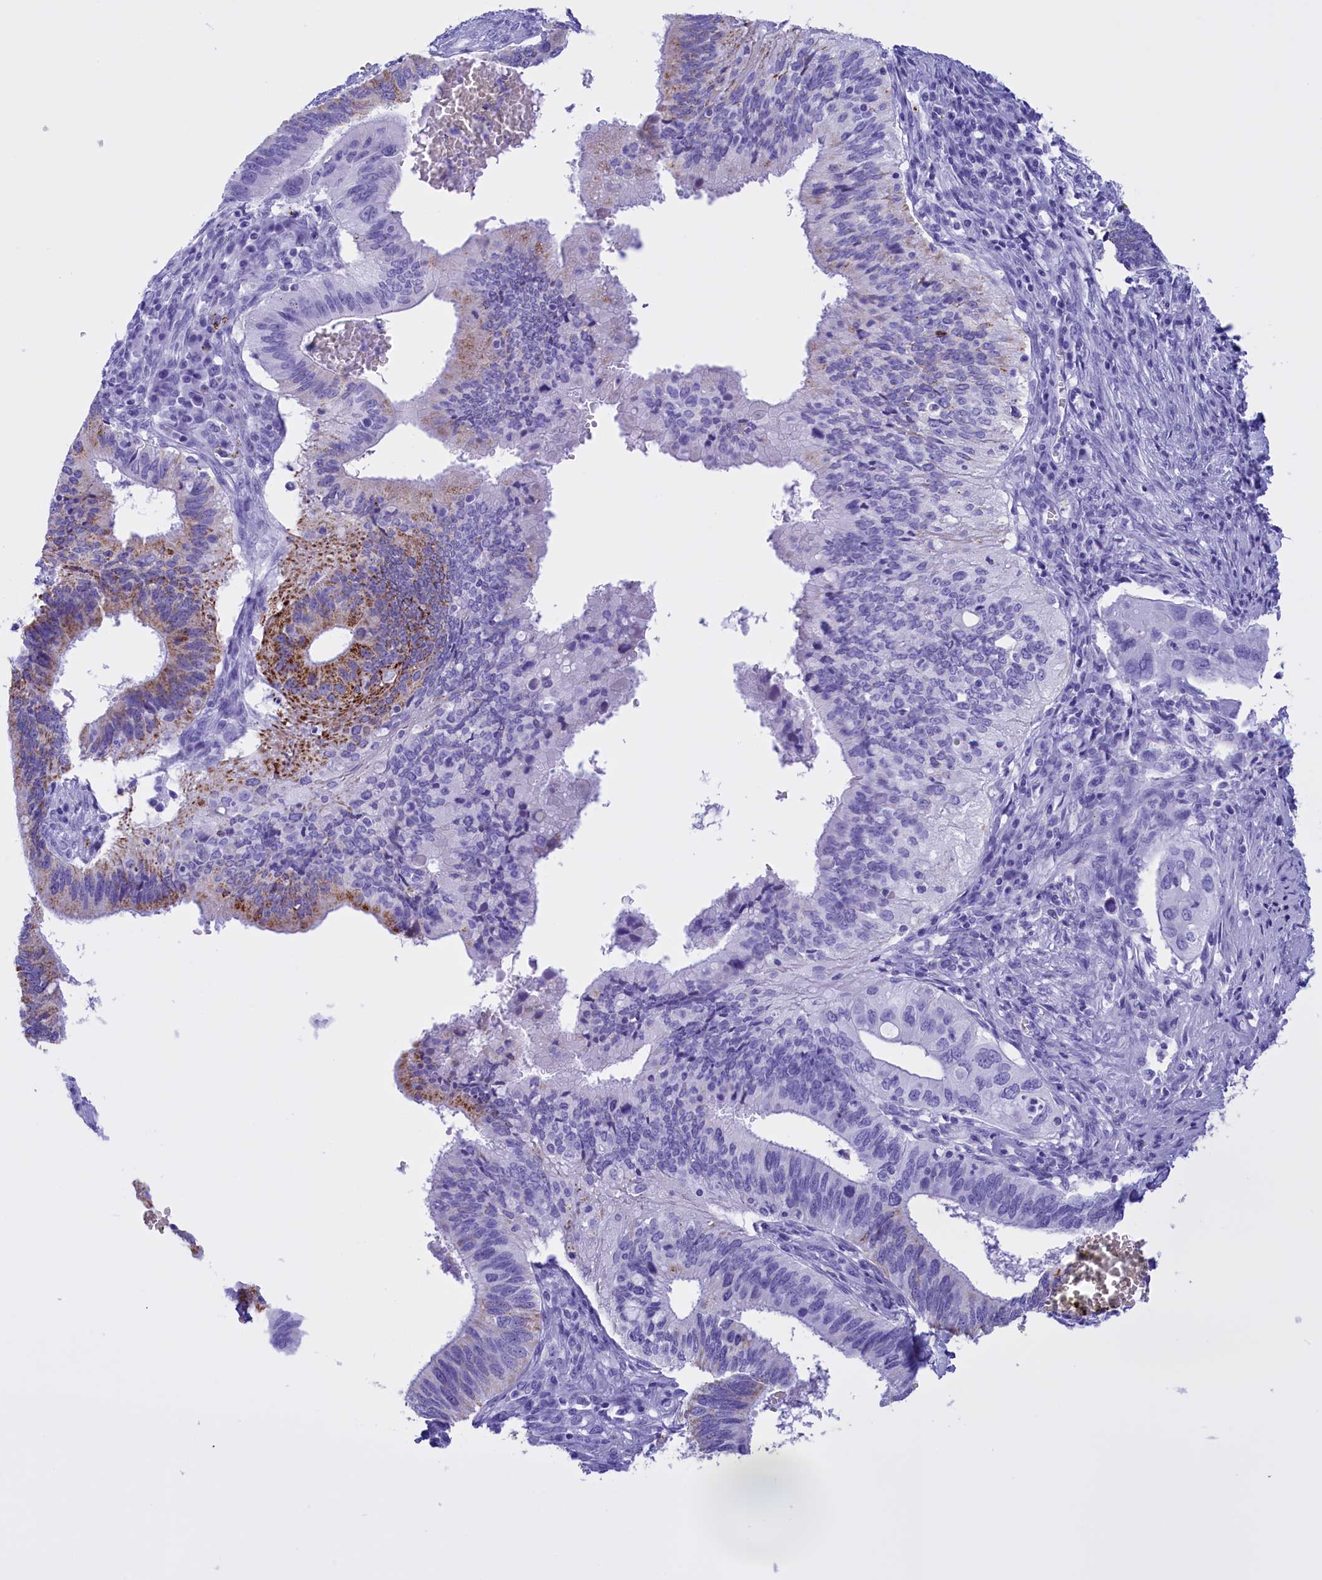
{"staining": {"intensity": "strong", "quantity": "25%-75%", "location": "cytoplasmic/membranous"}, "tissue": "cervical cancer", "cell_type": "Tumor cells", "image_type": "cancer", "snomed": [{"axis": "morphology", "description": "Adenocarcinoma, NOS"}, {"axis": "topography", "description": "Cervix"}], "caption": "Tumor cells display high levels of strong cytoplasmic/membranous expression in approximately 25%-75% of cells in adenocarcinoma (cervical).", "gene": "BRI3", "patient": {"sex": "female", "age": 42}}